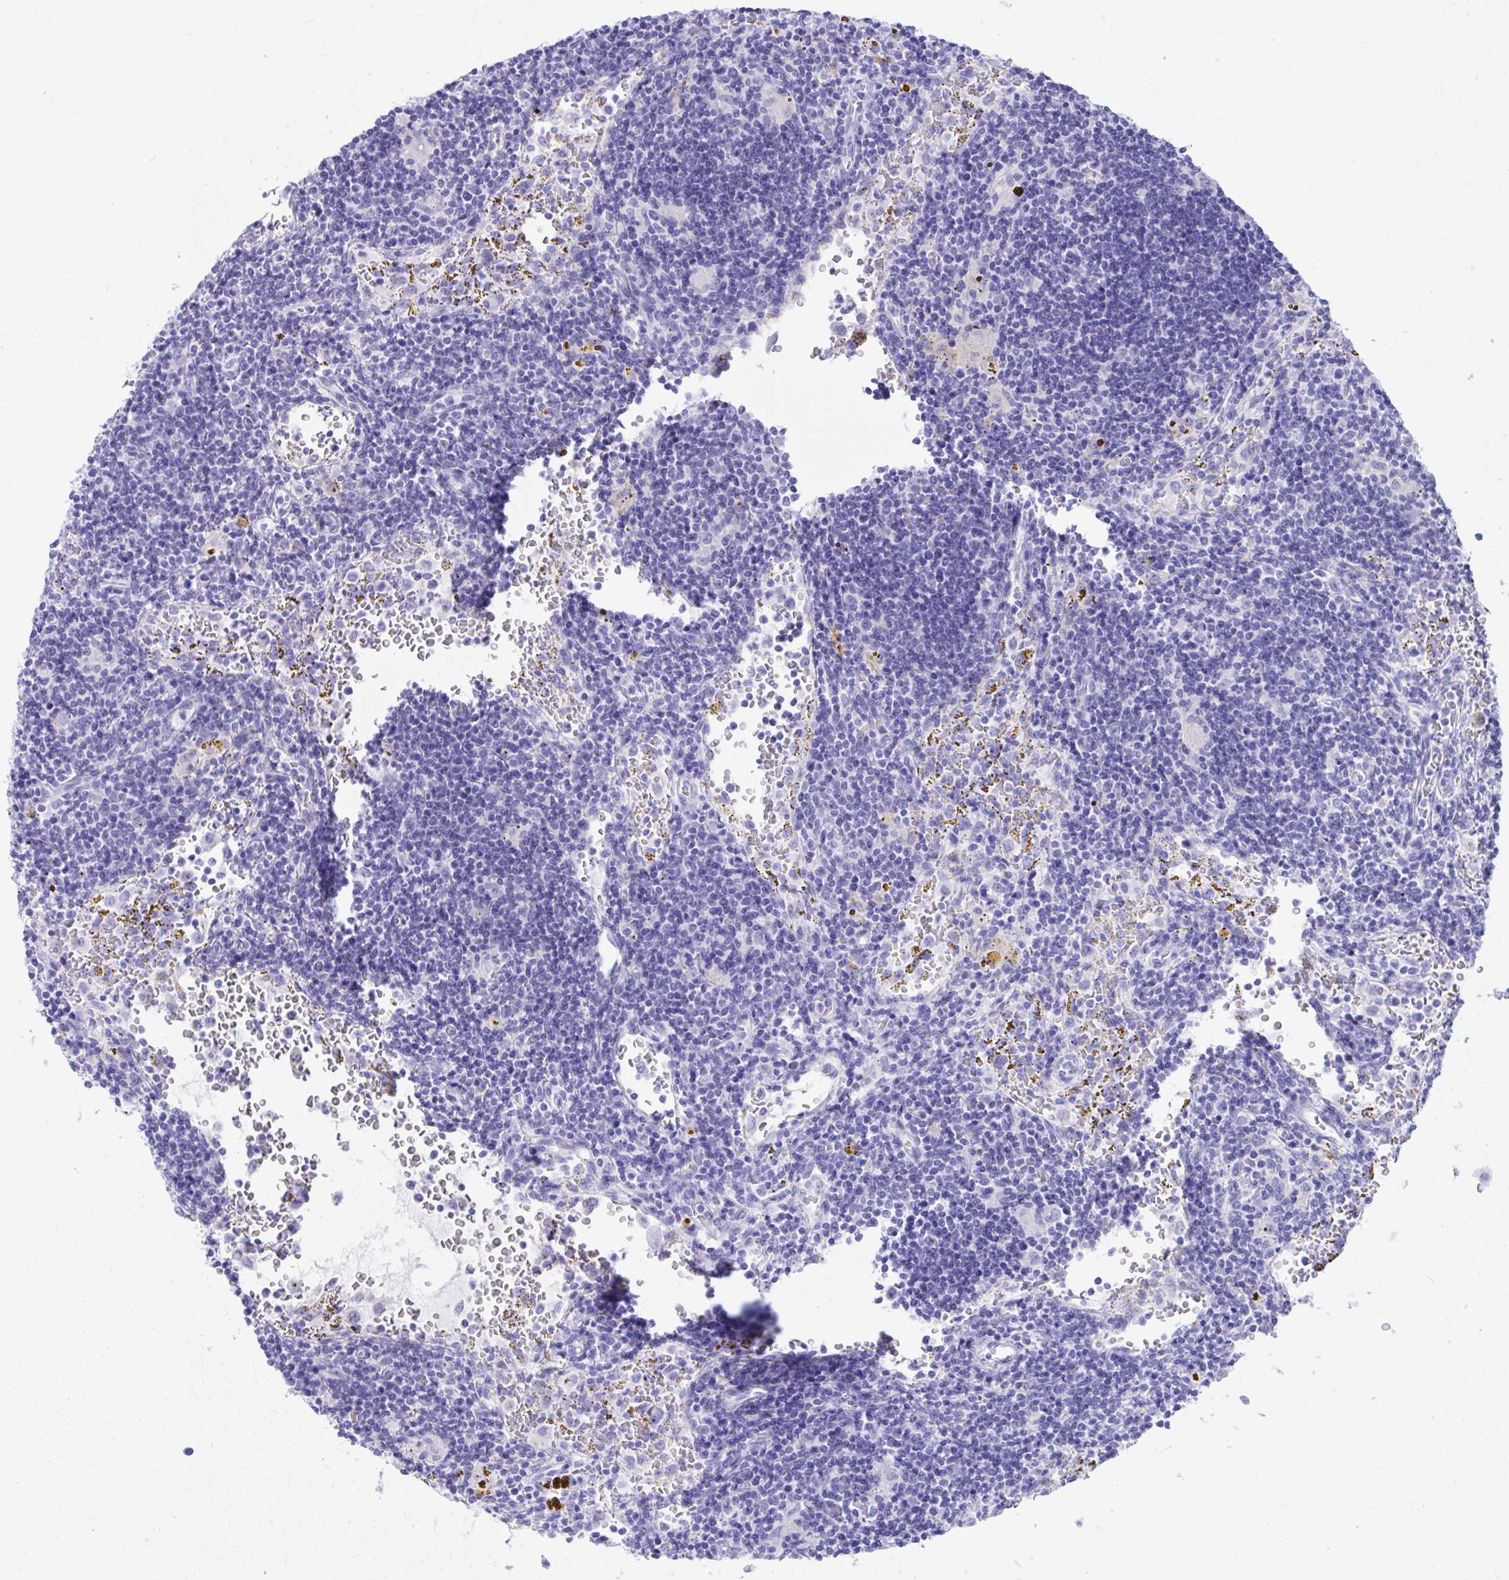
{"staining": {"intensity": "negative", "quantity": "none", "location": "none"}, "tissue": "lymphoma", "cell_type": "Tumor cells", "image_type": "cancer", "snomed": [{"axis": "morphology", "description": "Malignant lymphoma, non-Hodgkin's type, Low grade"}, {"axis": "topography", "description": "Spleen"}], "caption": "Immunohistochemistry (IHC) histopathology image of neoplastic tissue: human lymphoma stained with DAB (3,3'-diaminobenzidine) reveals no significant protein positivity in tumor cells.", "gene": "BEX5", "patient": {"sex": "female", "age": 70}}